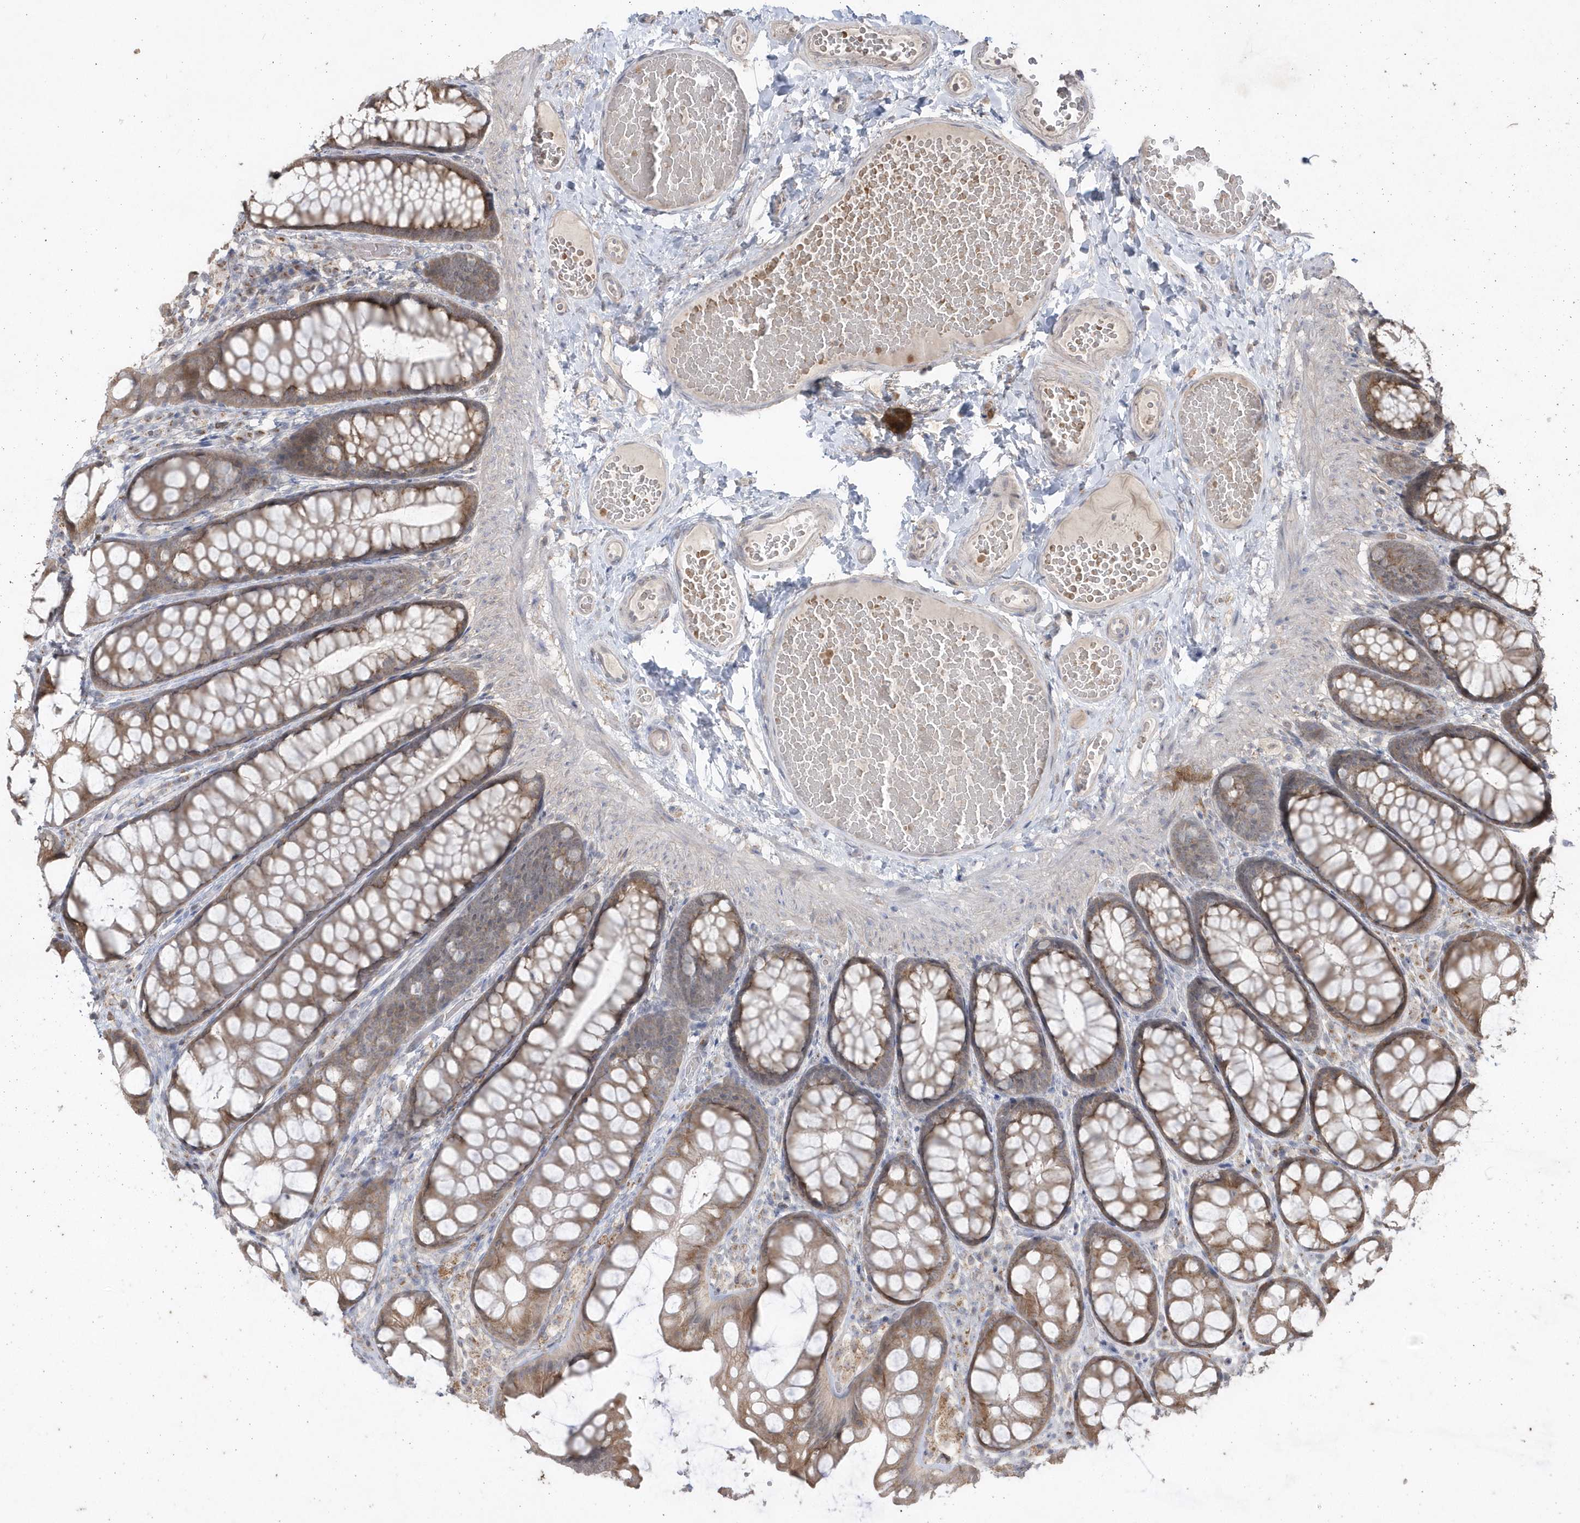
{"staining": {"intensity": "weak", "quantity": "<25%", "location": "cytoplasmic/membranous"}, "tissue": "colon", "cell_type": "Endothelial cells", "image_type": "normal", "snomed": [{"axis": "morphology", "description": "Normal tissue, NOS"}, {"axis": "topography", "description": "Colon"}], "caption": "The immunohistochemistry (IHC) image has no significant positivity in endothelial cells of colon.", "gene": "GEMIN6", "patient": {"sex": "male", "age": 47}}